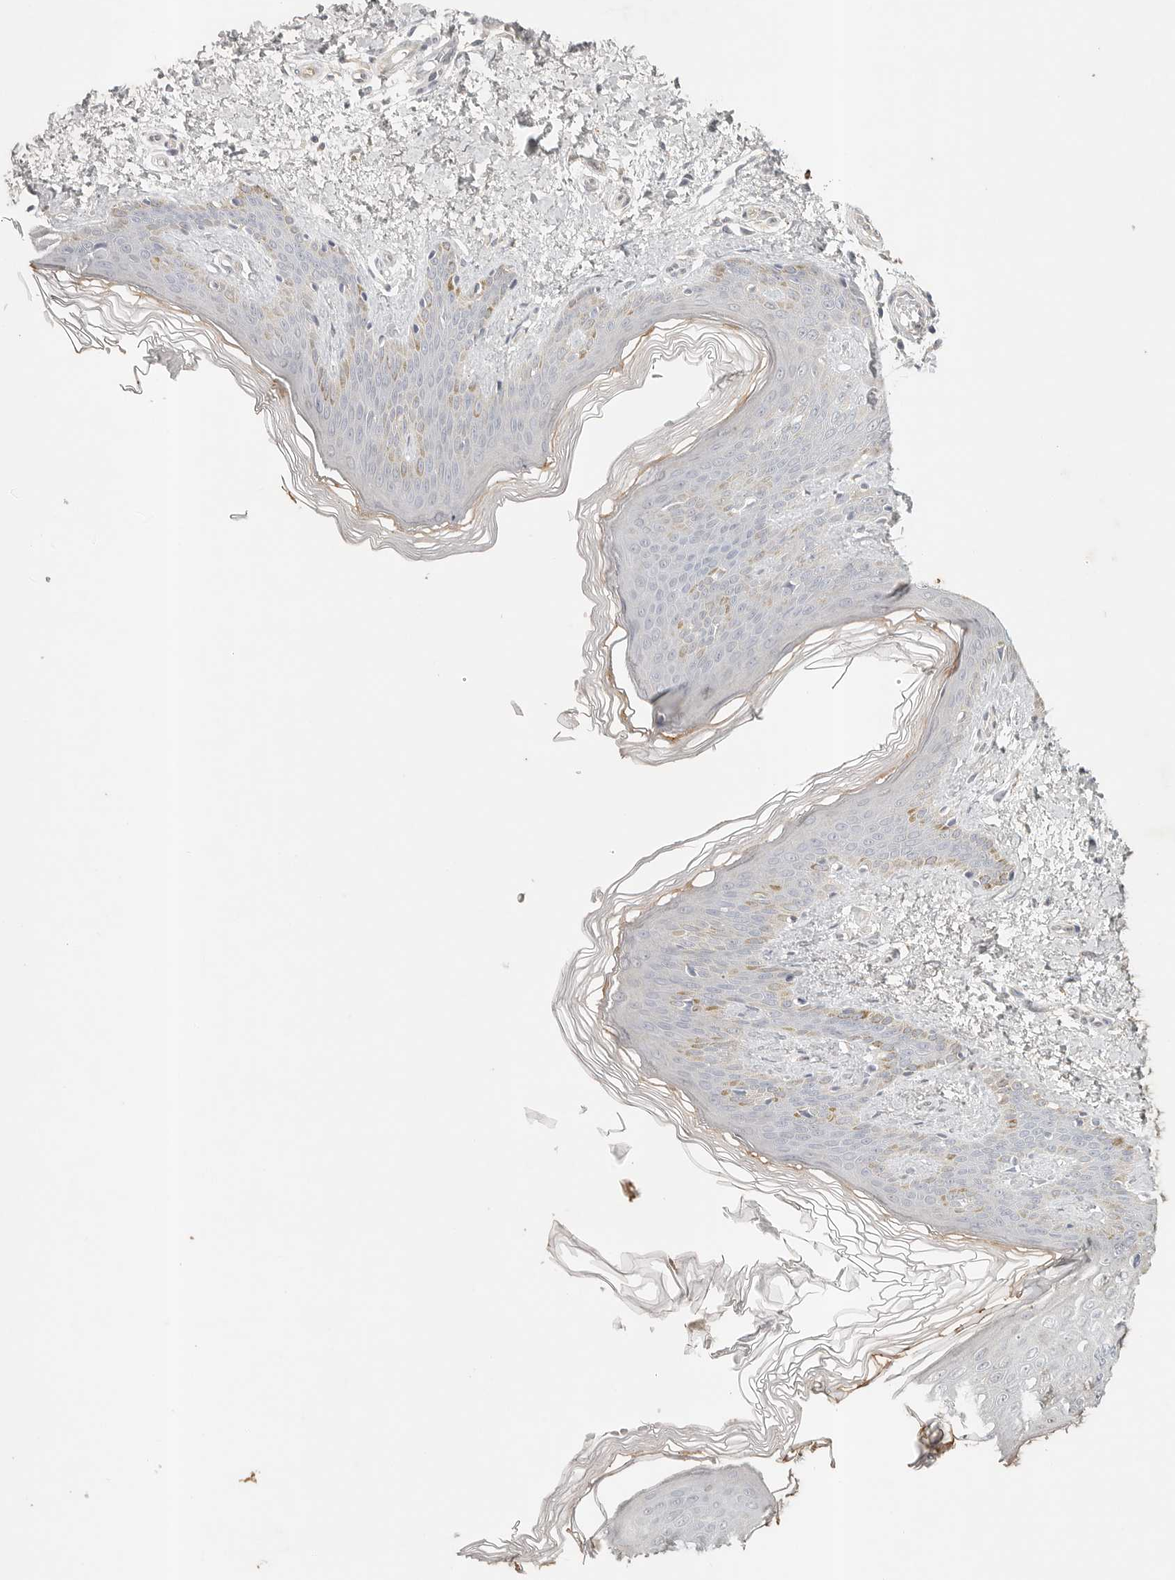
{"staining": {"intensity": "negative", "quantity": "none", "location": "none"}, "tissue": "skin", "cell_type": "Fibroblasts", "image_type": "normal", "snomed": [{"axis": "morphology", "description": "Normal tissue, NOS"}, {"axis": "morphology", "description": "Neoplasm, benign, NOS"}, {"axis": "topography", "description": "Skin"}, {"axis": "topography", "description": "Soft tissue"}], "caption": "The immunohistochemistry (IHC) micrograph has no significant expression in fibroblasts of skin.", "gene": "SLC25A36", "patient": {"sex": "male", "age": 26}}